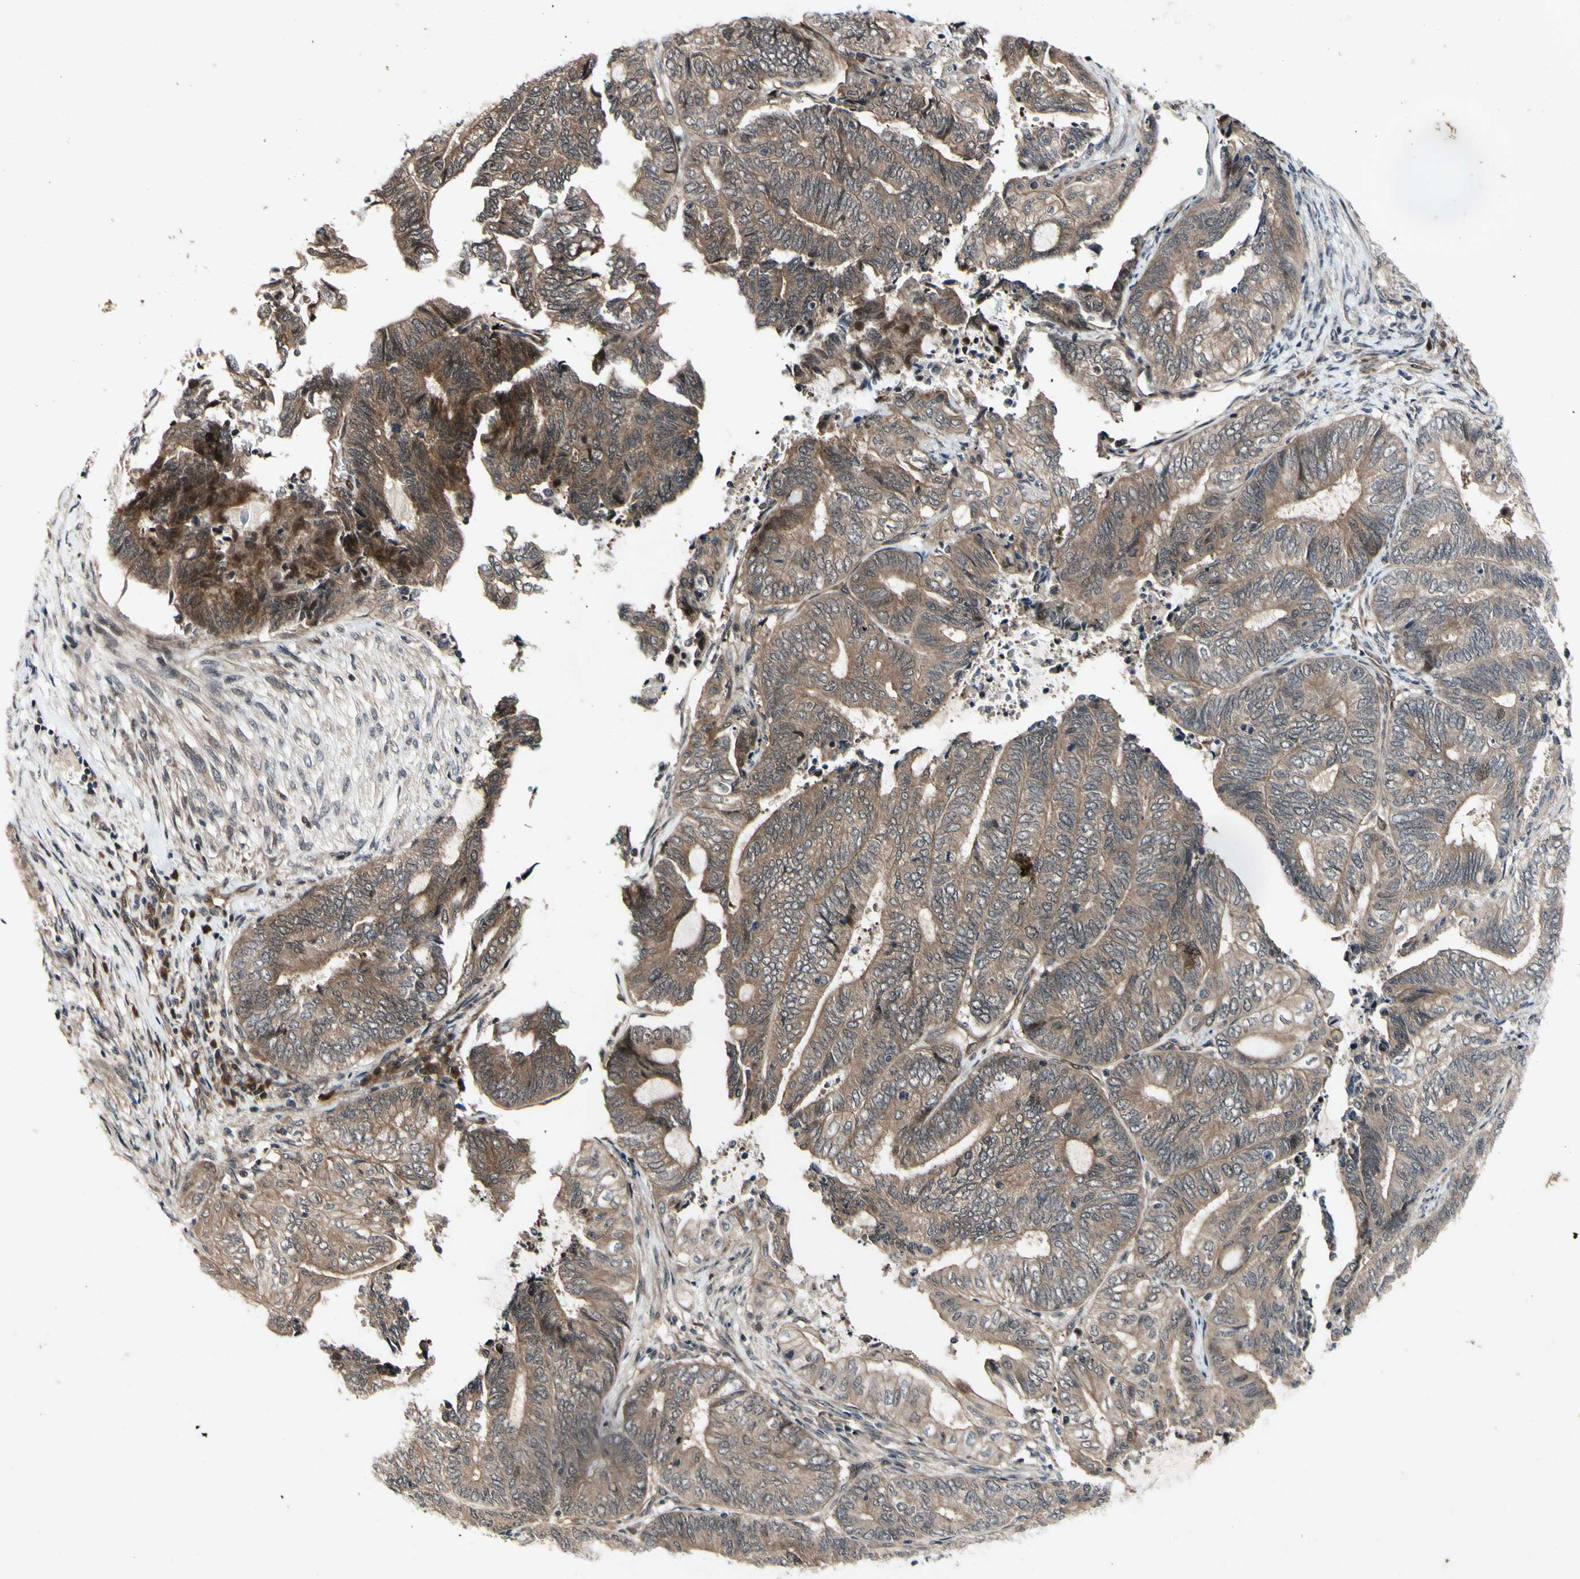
{"staining": {"intensity": "moderate", "quantity": ">75%", "location": "cytoplasmic/membranous"}, "tissue": "endometrial cancer", "cell_type": "Tumor cells", "image_type": "cancer", "snomed": [{"axis": "morphology", "description": "Adenocarcinoma, NOS"}, {"axis": "topography", "description": "Uterus"}, {"axis": "topography", "description": "Endometrium"}], "caption": "A histopathology image showing moderate cytoplasmic/membranous expression in about >75% of tumor cells in endometrial cancer (adenocarcinoma), as visualized by brown immunohistochemical staining.", "gene": "CSNK1E", "patient": {"sex": "female", "age": 70}}